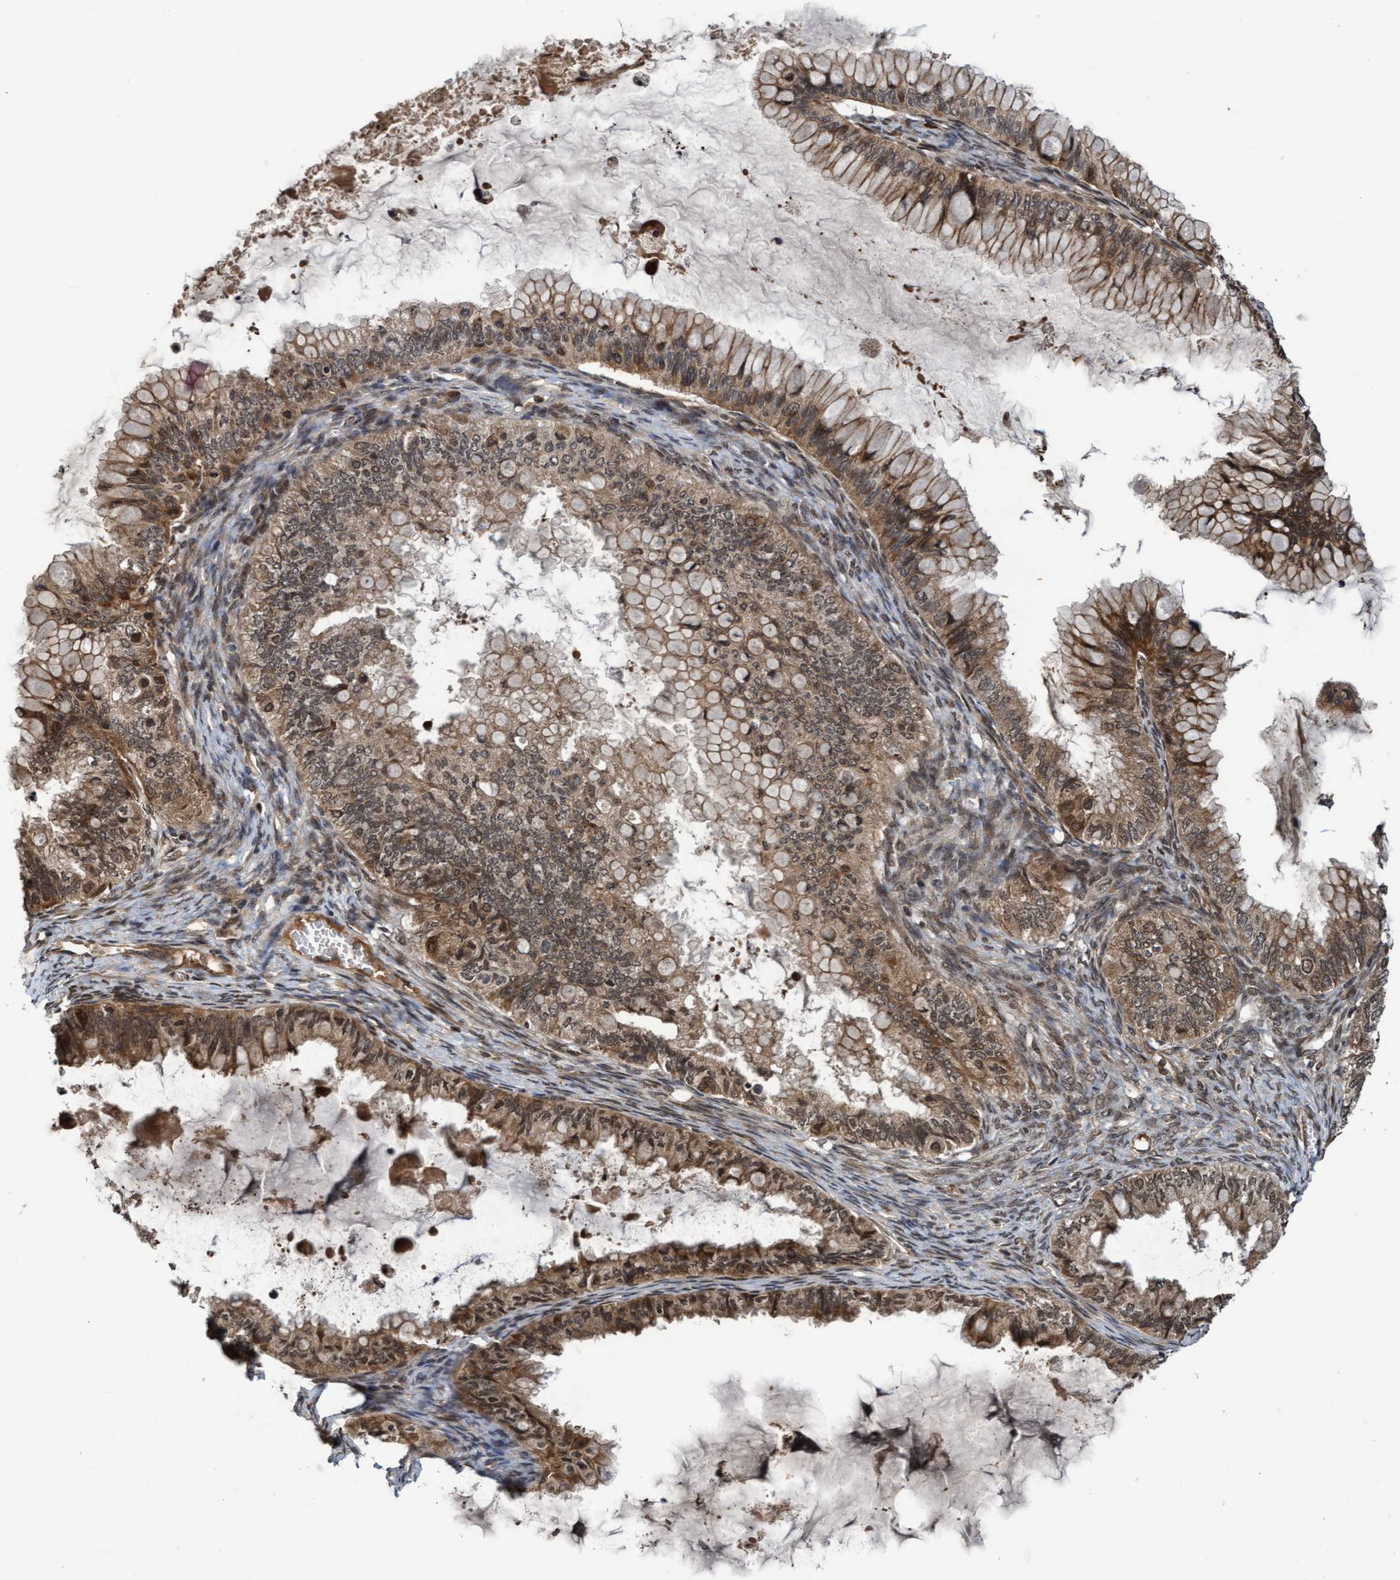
{"staining": {"intensity": "moderate", "quantity": ">75%", "location": "cytoplasmic/membranous,nuclear"}, "tissue": "ovarian cancer", "cell_type": "Tumor cells", "image_type": "cancer", "snomed": [{"axis": "morphology", "description": "Cystadenocarcinoma, mucinous, NOS"}, {"axis": "topography", "description": "Ovary"}], "caption": "Immunohistochemistry histopathology image of neoplastic tissue: human ovarian cancer stained using IHC demonstrates medium levels of moderate protein expression localized specifically in the cytoplasmic/membranous and nuclear of tumor cells, appearing as a cytoplasmic/membranous and nuclear brown color.", "gene": "WASF1", "patient": {"sex": "female", "age": 80}}